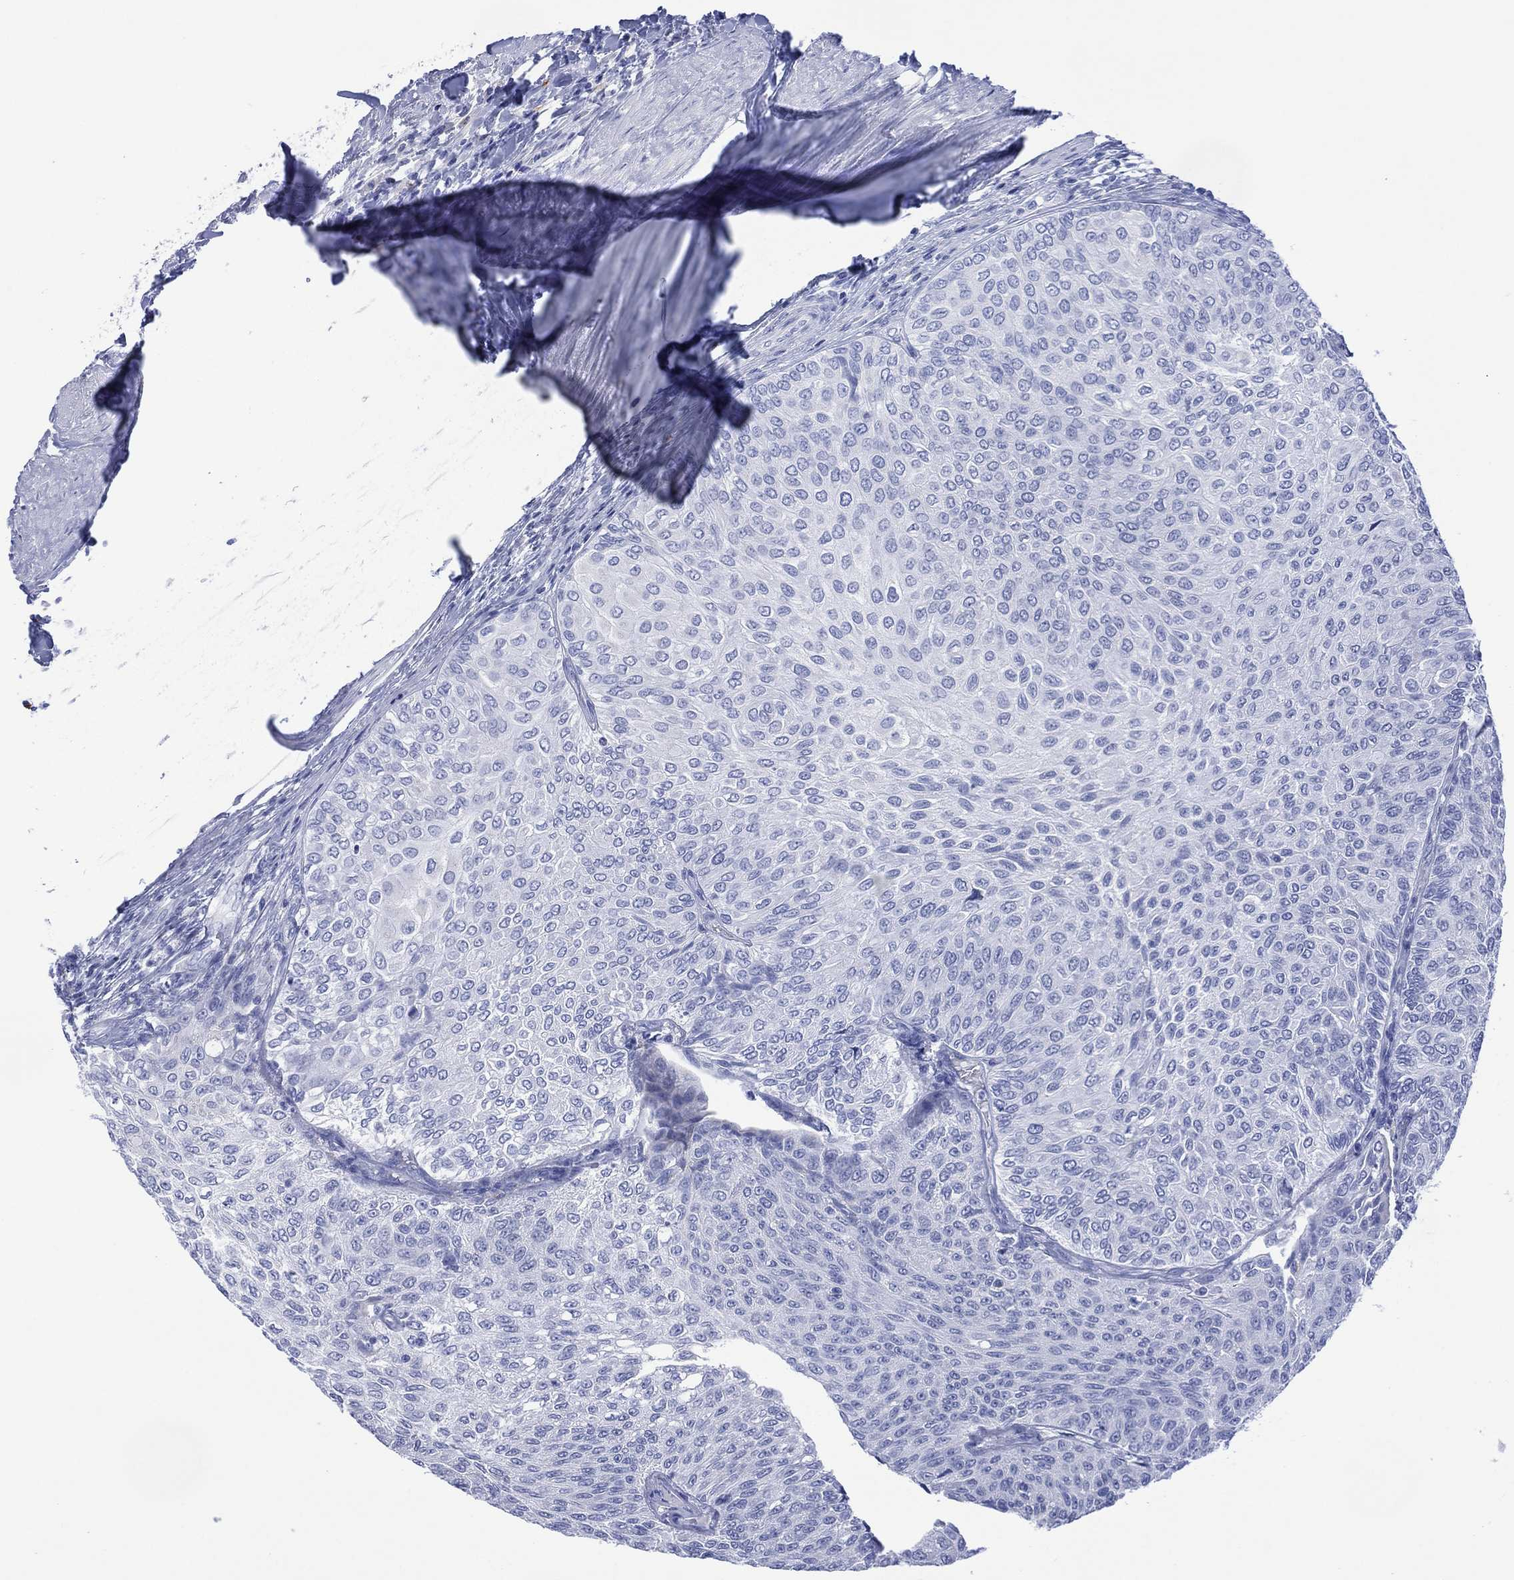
{"staining": {"intensity": "negative", "quantity": "none", "location": "none"}, "tissue": "urothelial cancer", "cell_type": "Tumor cells", "image_type": "cancer", "snomed": [{"axis": "morphology", "description": "Urothelial carcinoma, Low grade"}, {"axis": "topography", "description": "Ureter, NOS"}, {"axis": "topography", "description": "Urinary bladder"}], "caption": "A photomicrograph of human low-grade urothelial carcinoma is negative for staining in tumor cells.", "gene": "DPP4", "patient": {"sex": "male", "age": 78}}